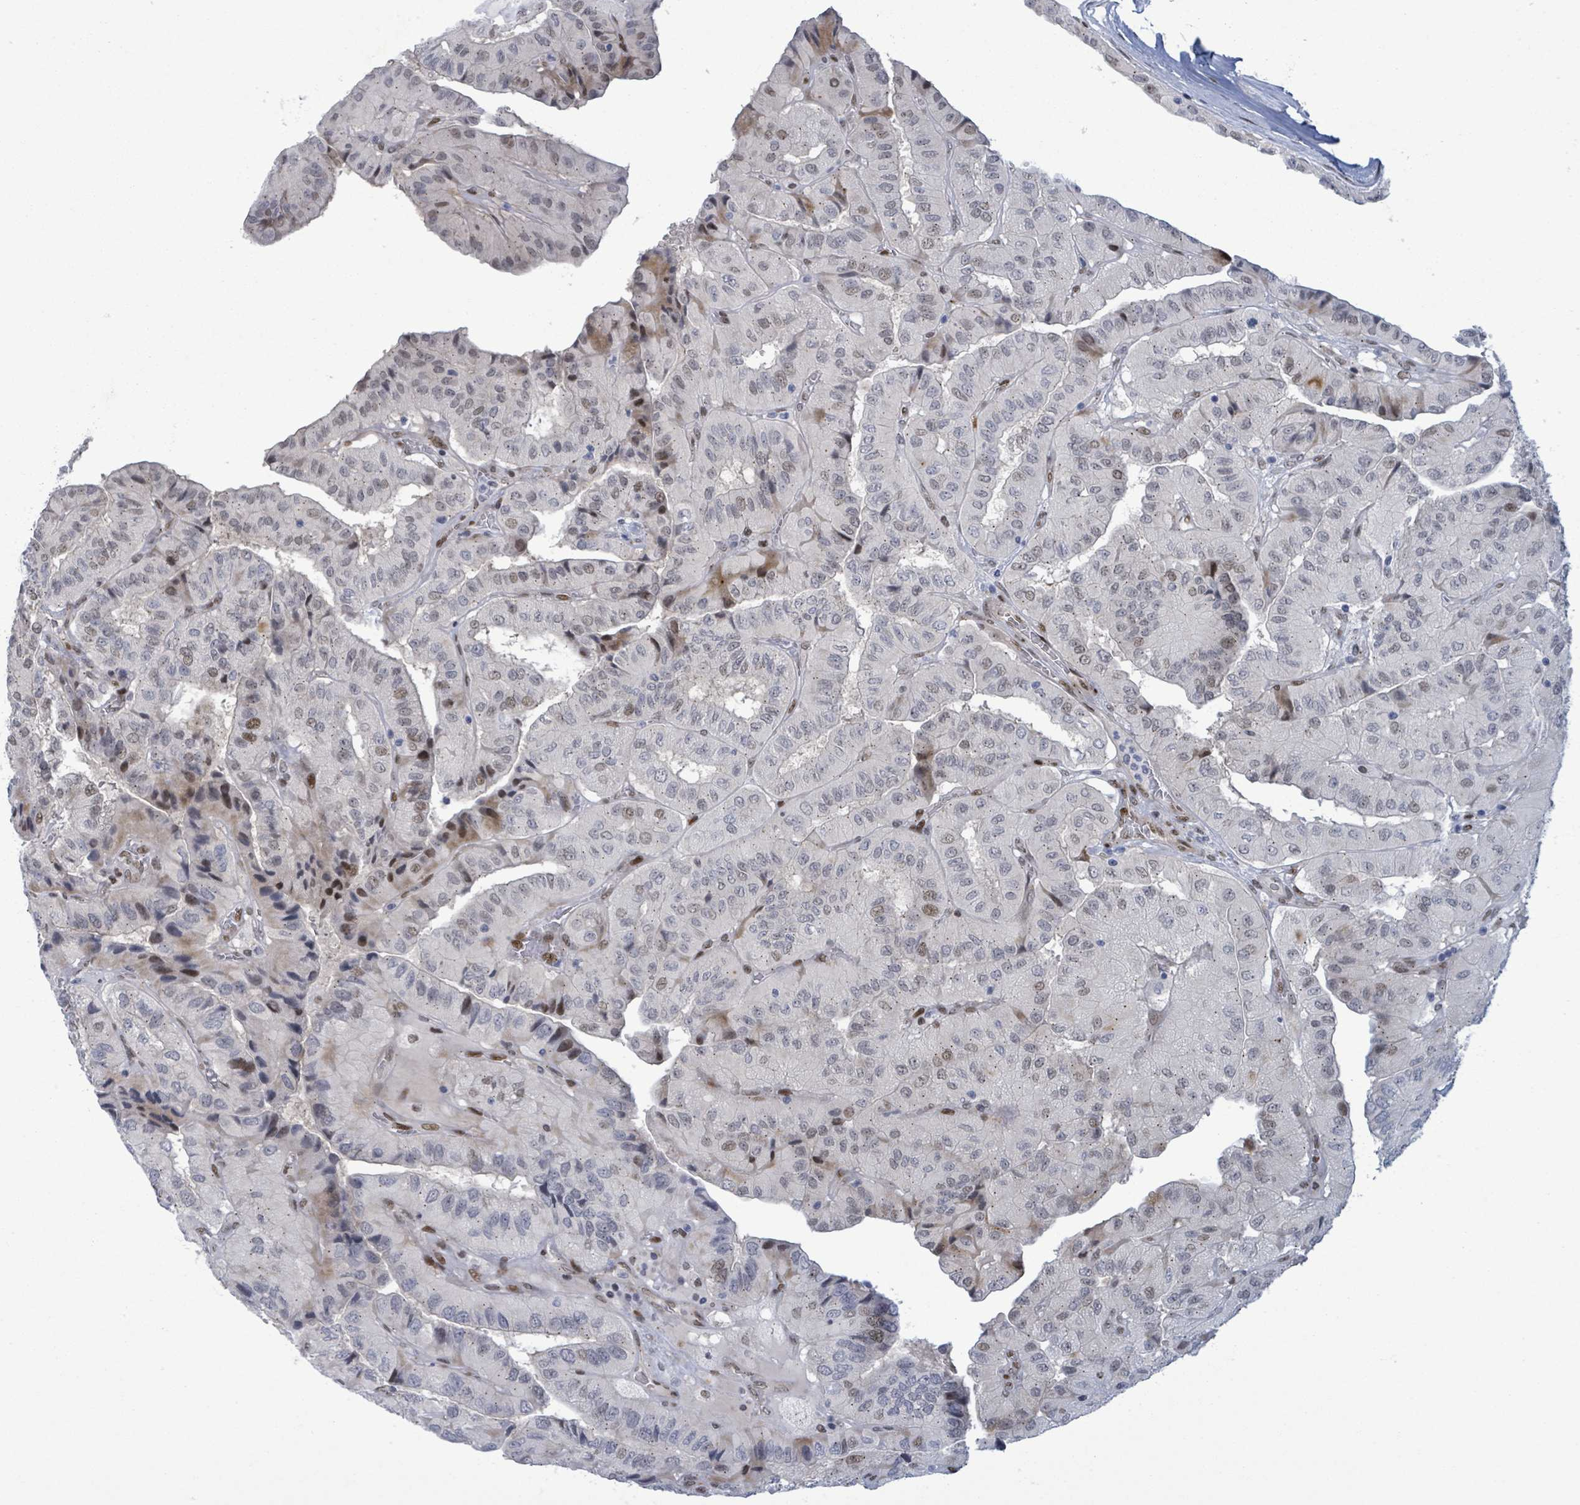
{"staining": {"intensity": "moderate", "quantity": "<25%", "location": "nuclear"}, "tissue": "thyroid cancer", "cell_type": "Tumor cells", "image_type": "cancer", "snomed": [{"axis": "morphology", "description": "Normal tissue, NOS"}, {"axis": "morphology", "description": "Papillary adenocarcinoma, NOS"}, {"axis": "topography", "description": "Thyroid gland"}], "caption": "Brown immunohistochemical staining in thyroid cancer shows moderate nuclear positivity in approximately <25% of tumor cells. (Stains: DAB in brown, nuclei in blue, Microscopy: brightfield microscopy at high magnification).", "gene": "TUSC1", "patient": {"sex": "female", "age": 59}}